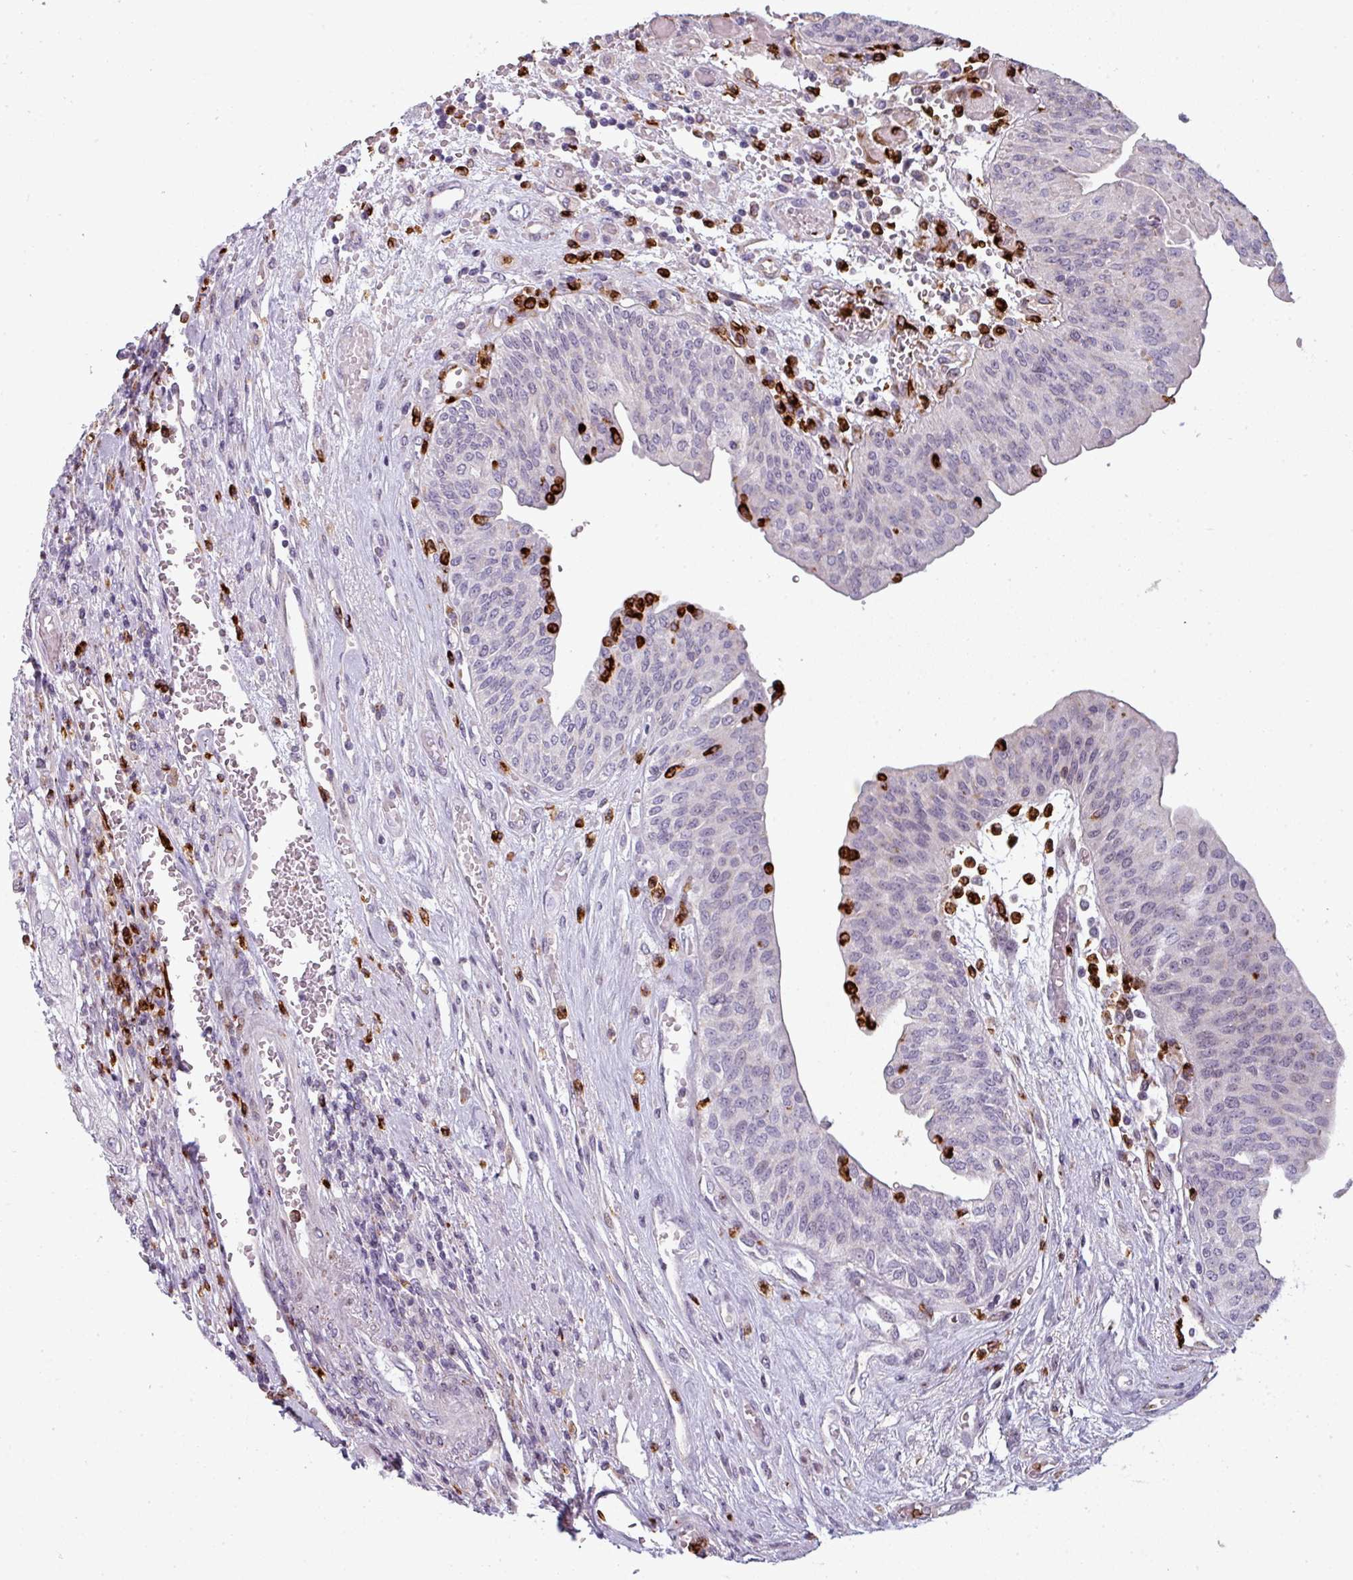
{"staining": {"intensity": "negative", "quantity": "none", "location": "none"}, "tissue": "urothelial cancer", "cell_type": "Tumor cells", "image_type": "cancer", "snomed": [{"axis": "morphology", "description": "Urothelial carcinoma, High grade"}, {"axis": "topography", "description": "Urinary bladder"}], "caption": "Urothelial cancer was stained to show a protein in brown. There is no significant expression in tumor cells.", "gene": "TMEFF1", "patient": {"sex": "female", "age": 79}}